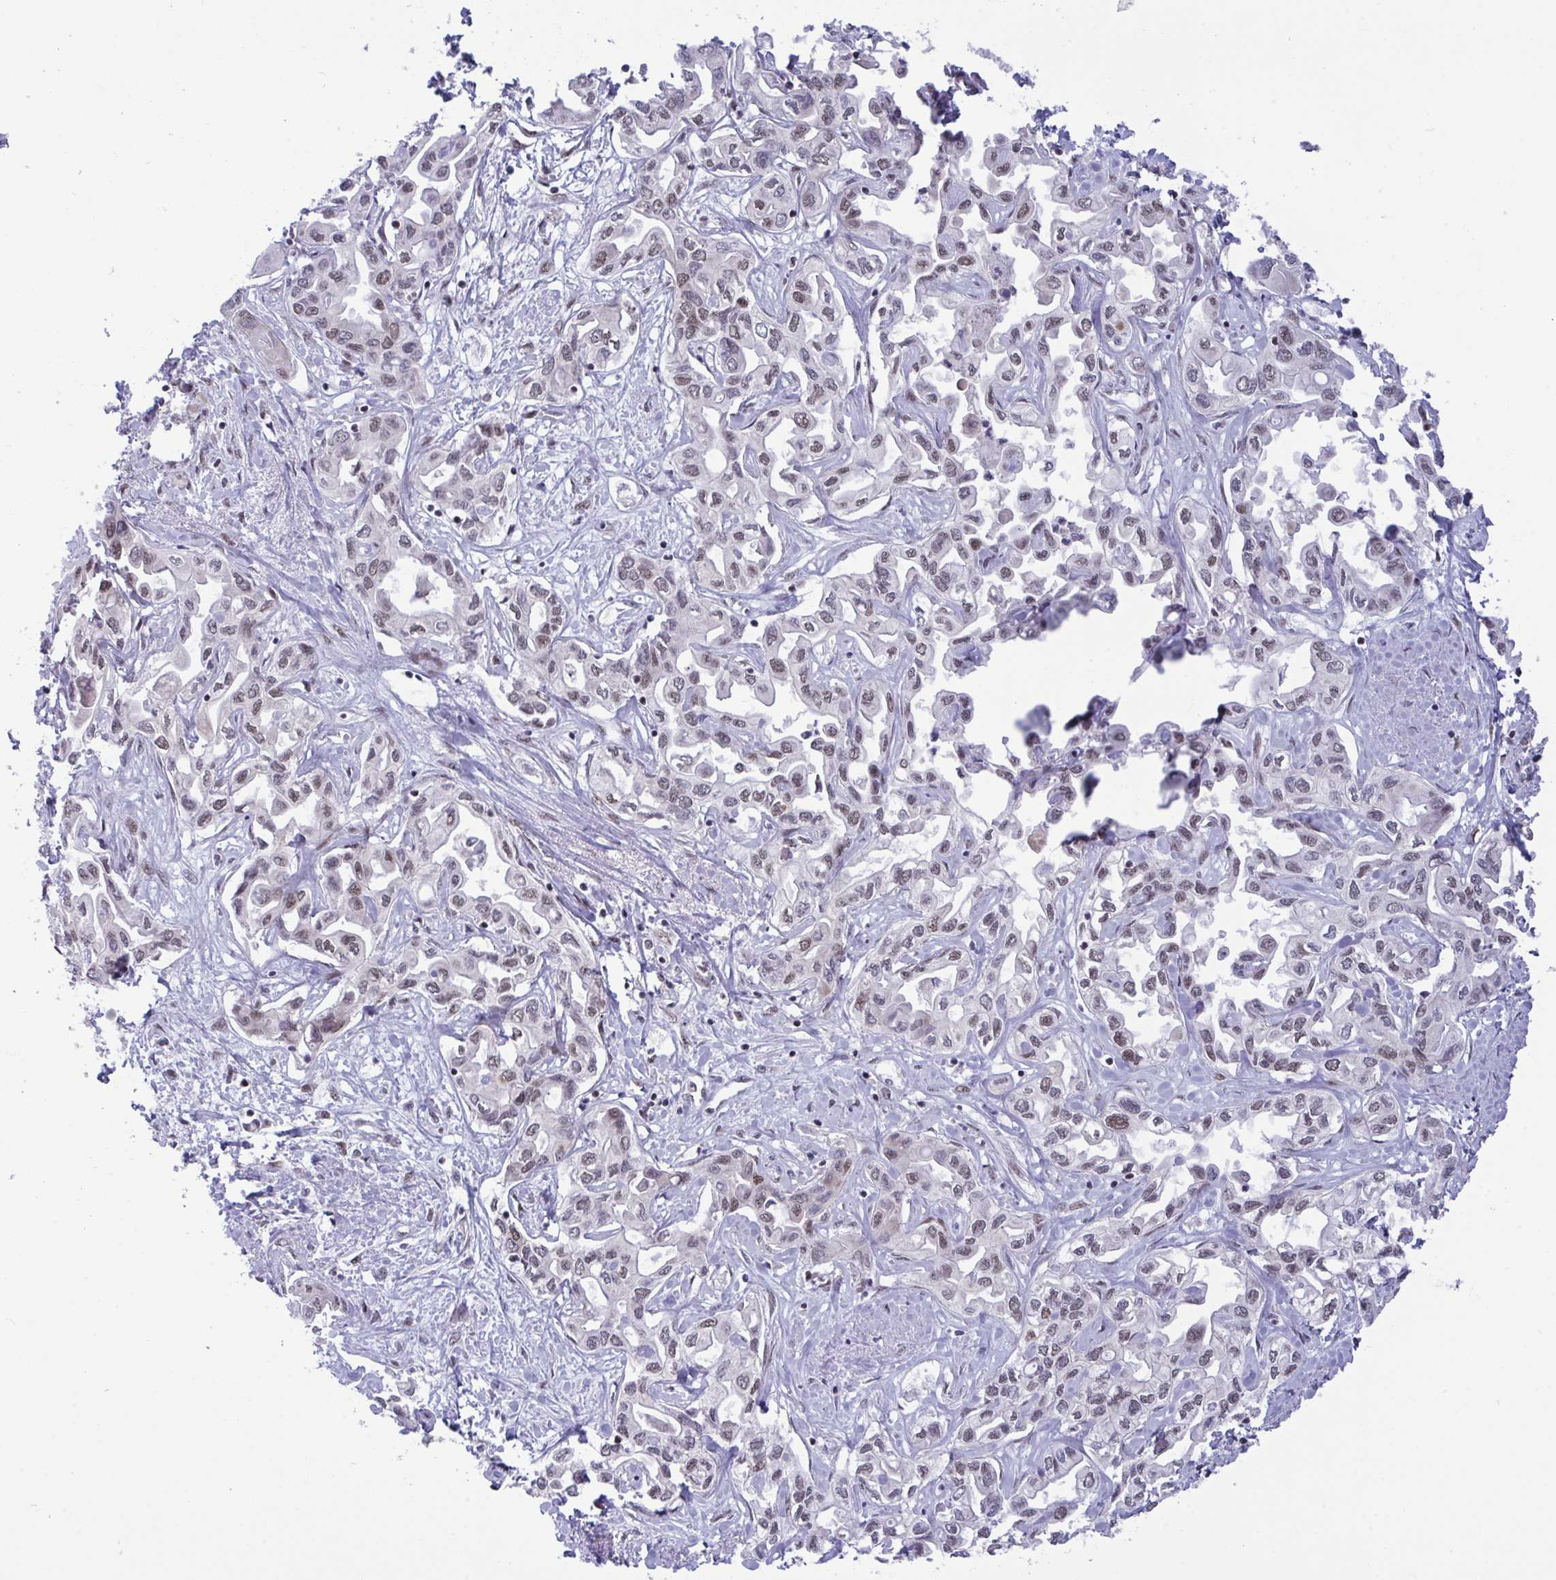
{"staining": {"intensity": "weak", "quantity": "25%-75%", "location": "nuclear"}, "tissue": "liver cancer", "cell_type": "Tumor cells", "image_type": "cancer", "snomed": [{"axis": "morphology", "description": "Cholangiocarcinoma"}, {"axis": "topography", "description": "Liver"}], "caption": "Weak nuclear positivity for a protein is appreciated in approximately 25%-75% of tumor cells of cholangiocarcinoma (liver) using immunohistochemistry.", "gene": "WBP11", "patient": {"sex": "female", "age": 64}}